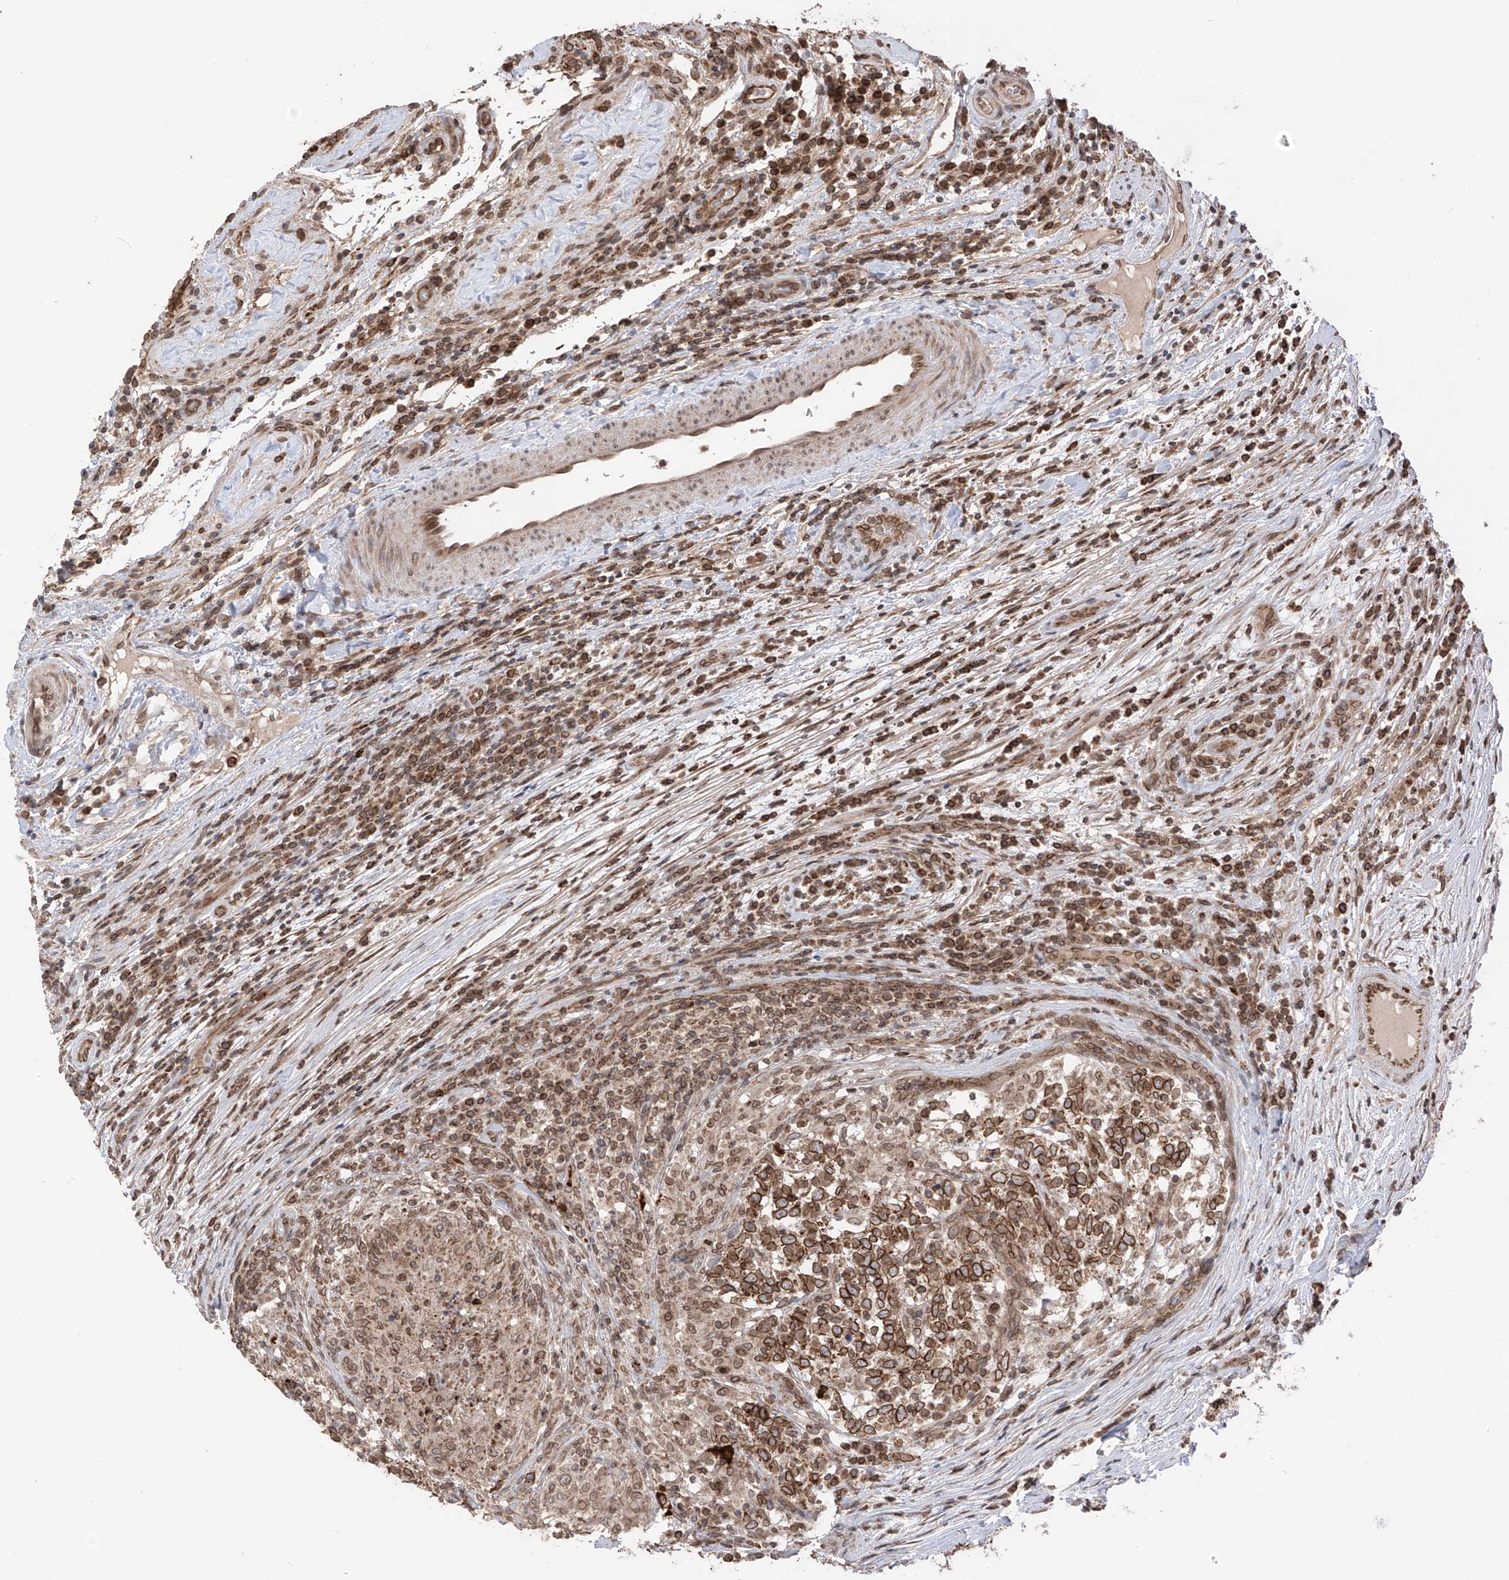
{"staining": {"intensity": "strong", "quantity": ">75%", "location": "cytoplasmic/membranous,nuclear"}, "tissue": "testis cancer", "cell_type": "Tumor cells", "image_type": "cancer", "snomed": [{"axis": "morphology", "description": "Carcinoma, Embryonal, NOS"}, {"axis": "topography", "description": "Testis"}], "caption": "Protein analysis of testis cancer tissue displays strong cytoplasmic/membranous and nuclear staining in approximately >75% of tumor cells. The protein is stained brown, and the nuclei are stained in blue (DAB (3,3'-diaminobenzidine) IHC with brightfield microscopy, high magnification).", "gene": "AHCTF1", "patient": {"sex": "male", "age": 26}}